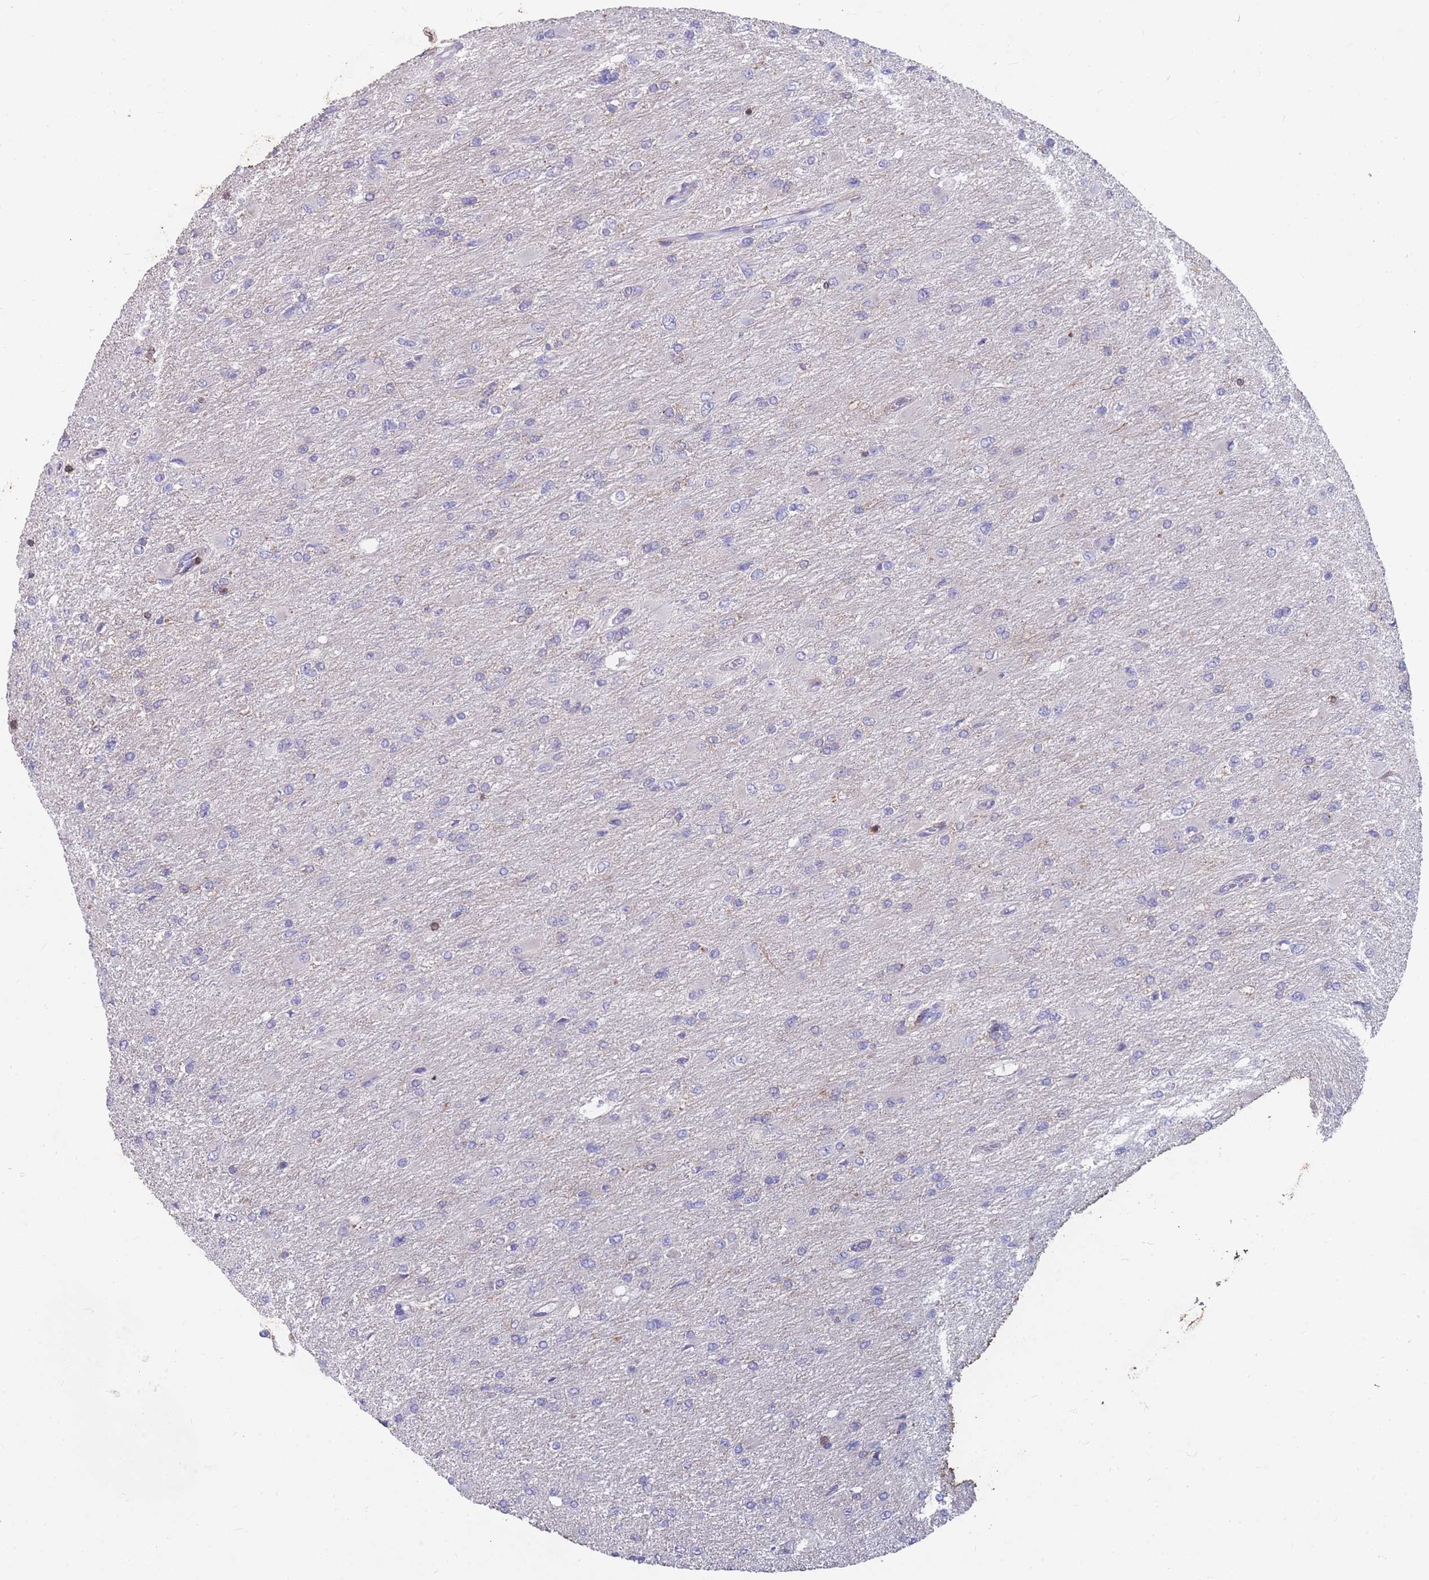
{"staining": {"intensity": "negative", "quantity": "none", "location": "none"}, "tissue": "glioma", "cell_type": "Tumor cells", "image_type": "cancer", "snomed": [{"axis": "morphology", "description": "Glioma, malignant, High grade"}, {"axis": "topography", "description": "Cerebral cortex"}], "caption": "High magnification brightfield microscopy of glioma stained with DAB (brown) and counterstained with hematoxylin (blue): tumor cells show no significant expression.", "gene": "CD33", "patient": {"sex": "female", "age": 36}}